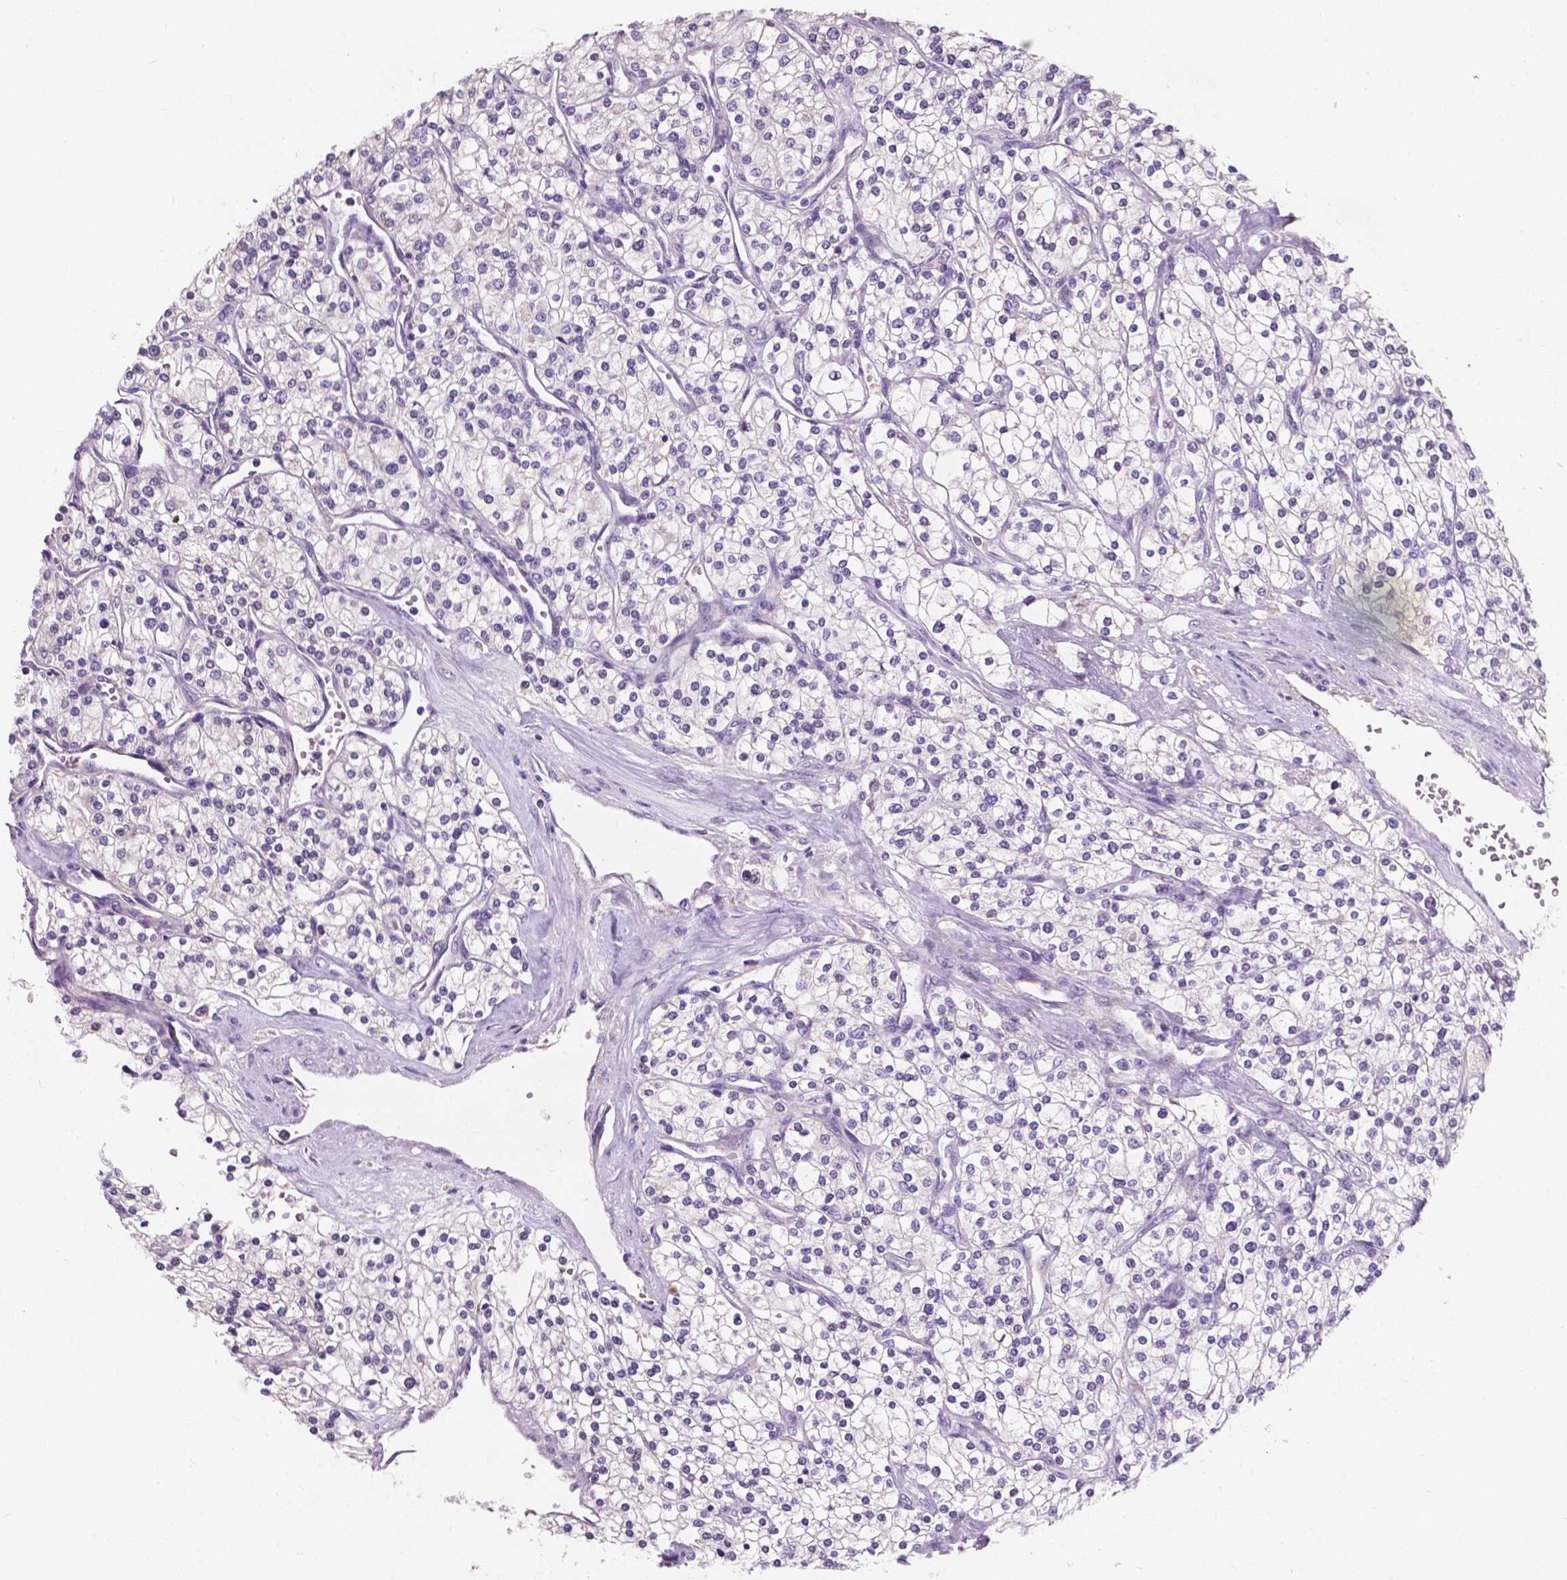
{"staining": {"intensity": "negative", "quantity": "none", "location": "none"}, "tissue": "renal cancer", "cell_type": "Tumor cells", "image_type": "cancer", "snomed": [{"axis": "morphology", "description": "Adenocarcinoma, NOS"}, {"axis": "topography", "description": "Kidney"}], "caption": "Protein analysis of adenocarcinoma (renal) displays no significant positivity in tumor cells.", "gene": "IREB2", "patient": {"sex": "male", "age": 80}}